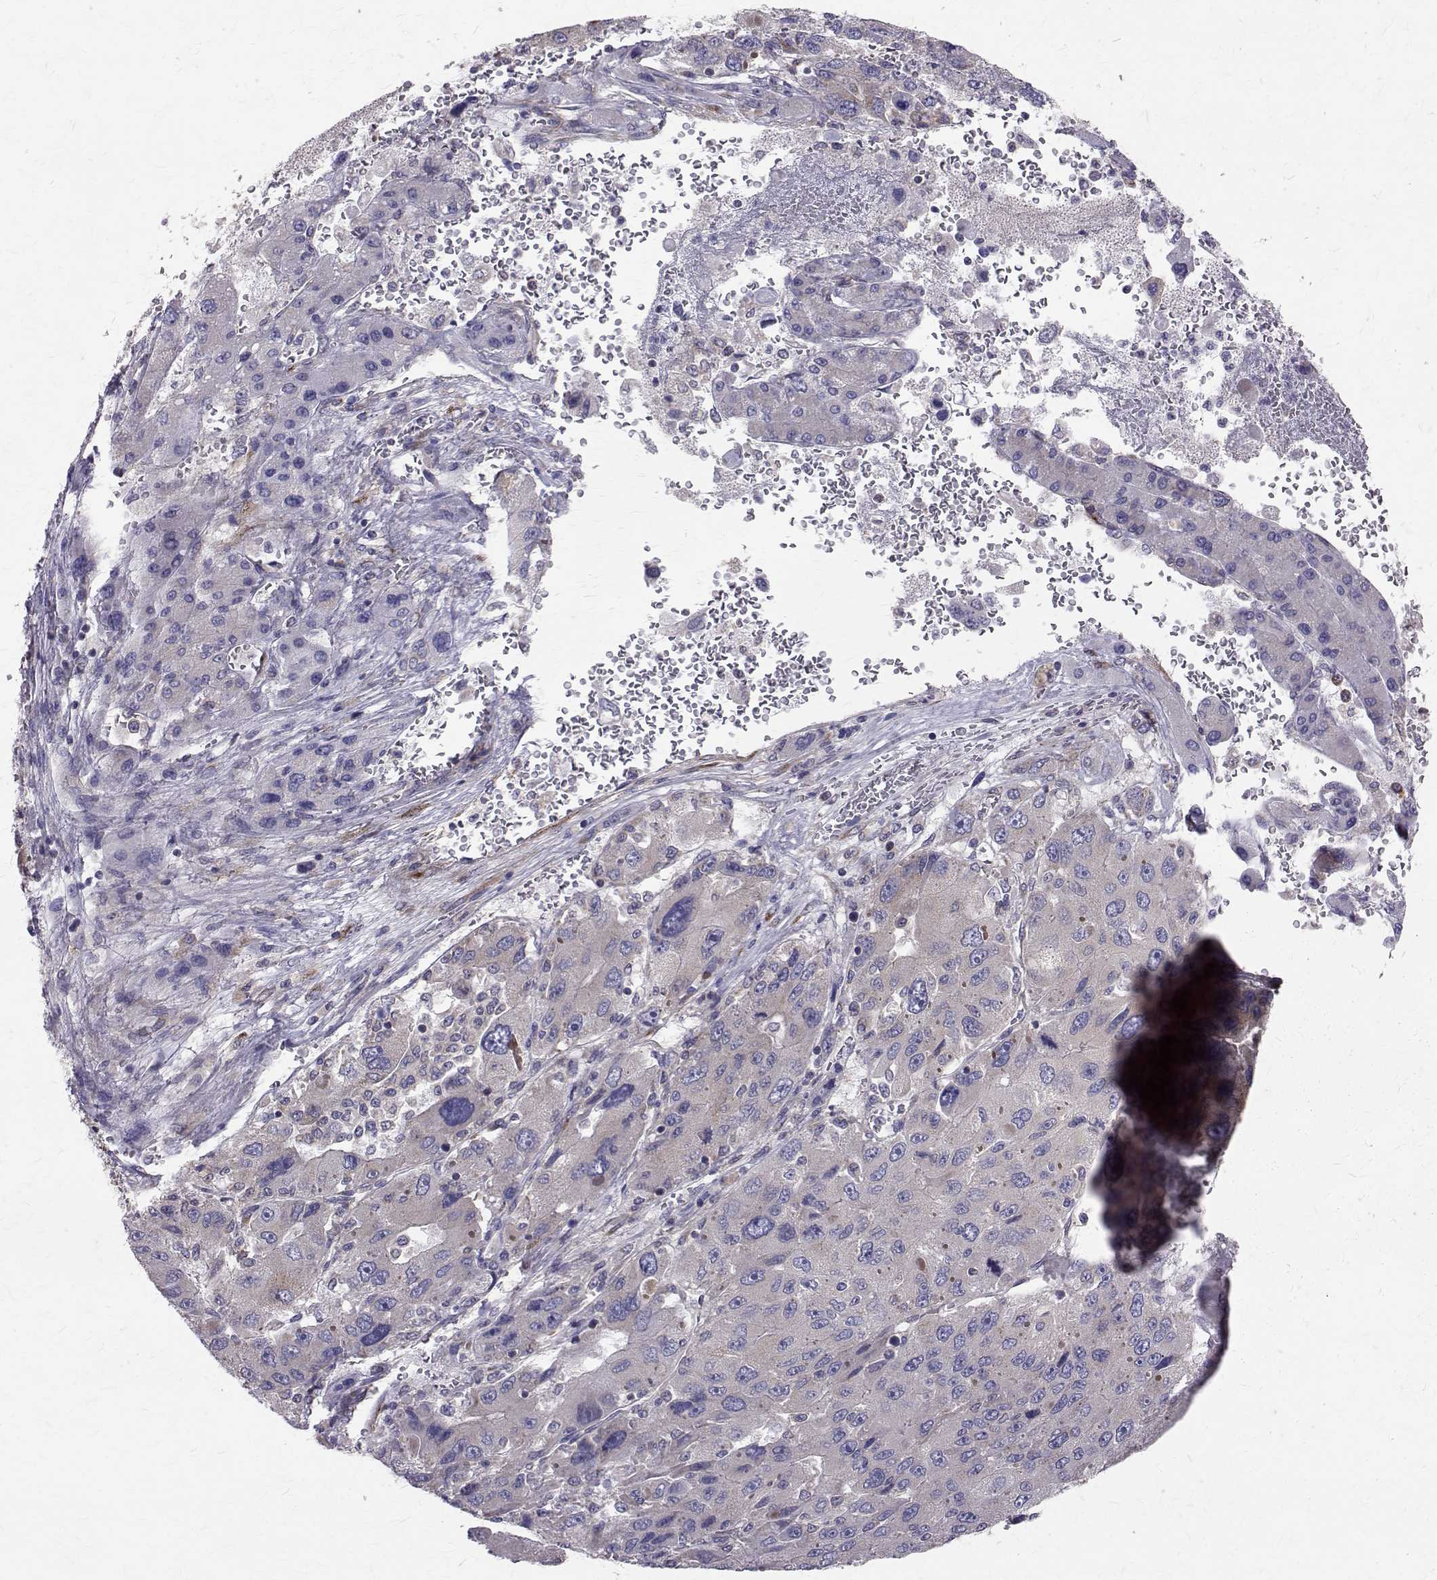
{"staining": {"intensity": "negative", "quantity": "none", "location": "none"}, "tissue": "liver cancer", "cell_type": "Tumor cells", "image_type": "cancer", "snomed": [{"axis": "morphology", "description": "Carcinoma, Hepatocellular, NOS"}, {"axis": "topography", "description": "Liver"}], "caption": "The histopathology image shows no staining of tumor cells in liver hepatocellular carcinoma.", "gene": "ARFGAP1", "patient": {"sex": "female", "age": 41}}